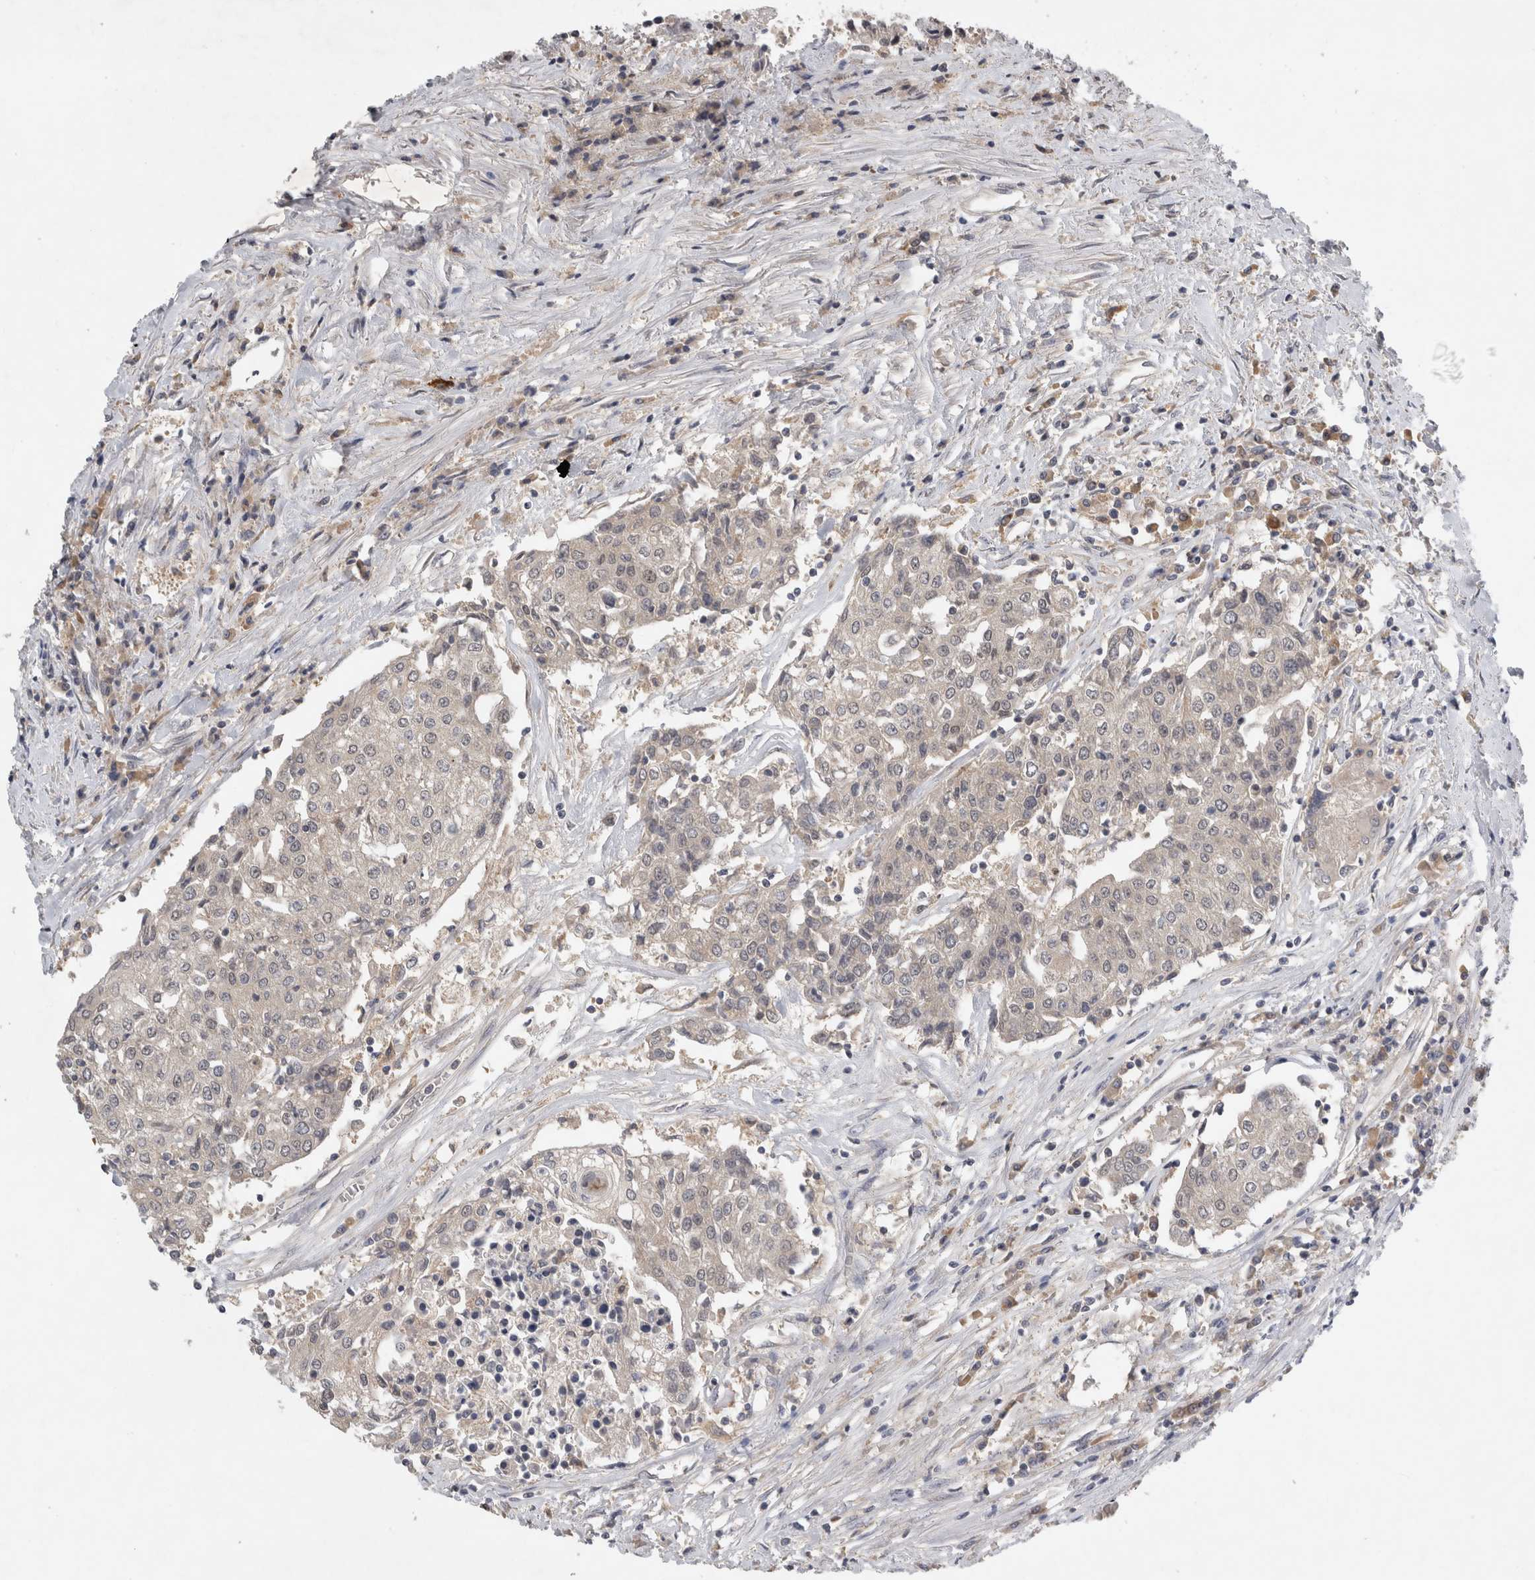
{"staining": {"intensity": "negative", "quantity": "none", "location": "none"}, "tissue": "urothelial cancer", "cell_type": "Tumor cells", "image_type": "cancer", "snomed": [{"axis": "morphology", "description": "Urothelial carcinoma, High grade"}, {"axis": "topography", "description": "Urinary bladder"}], "caption": "A photomicrograph of urothelial carcinoma (high-grade) stained for a protein demonstrates no brown staining in tumor cells. (Brightfield microscopy of DAB immunohistochemistry (IHC) at high magnification).", "gene": "AASDHPPT", "patient": {"sex": "female", "age": 85}}